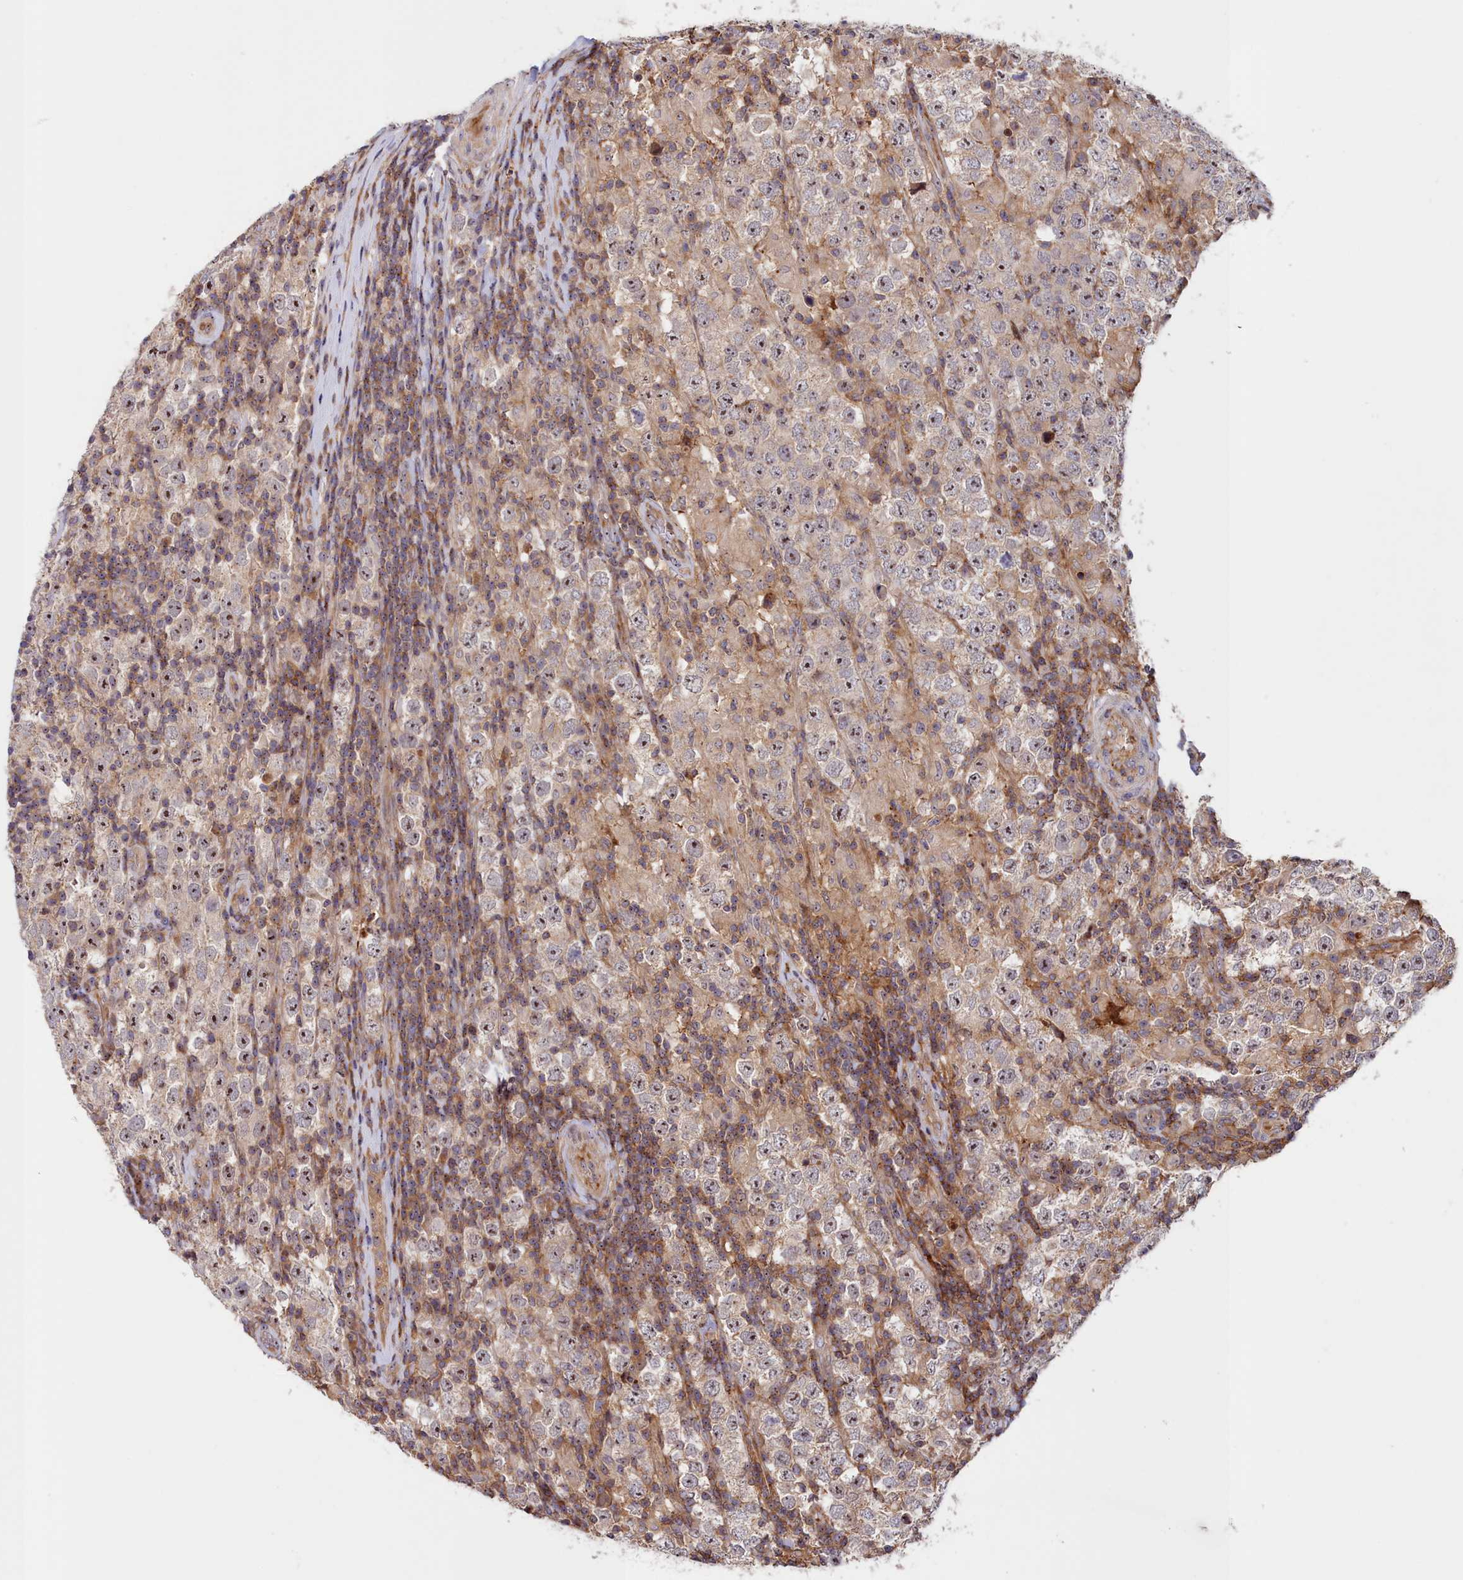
{"staining": {"intensity": "moderate", "quantity": ">75%", "location": "cytoplasmic/membranous,nuclear"}, "tissue": "testis cancer", "cell_type": "Tumor cells", "image_type": "cancer", "snomed": [{"axis": "morphology", "description": "Normal tissue, NOS"}, {"axis": "morphology", "description": "Urothelial carcinoma, High grade"}, {"axis": "morphology", "description": "Seminoma, NOS"}, {"axis": "morphology", "description": "Carcinoma, Embryonal, NOS"}, {"axis": "topography", "description": "Urinary bladder"}, {"axis": "topography", "description": "Testis"}], "caption": "Testis cancer tissue reveals moderate cytoplasmic/membranous and nuclear staining in approximately >75% of tumor cells (IHC, brightfield microscopy, high magnification).", "gene": "NEURL4", "patient": {"sex": "male", "age": 41}}